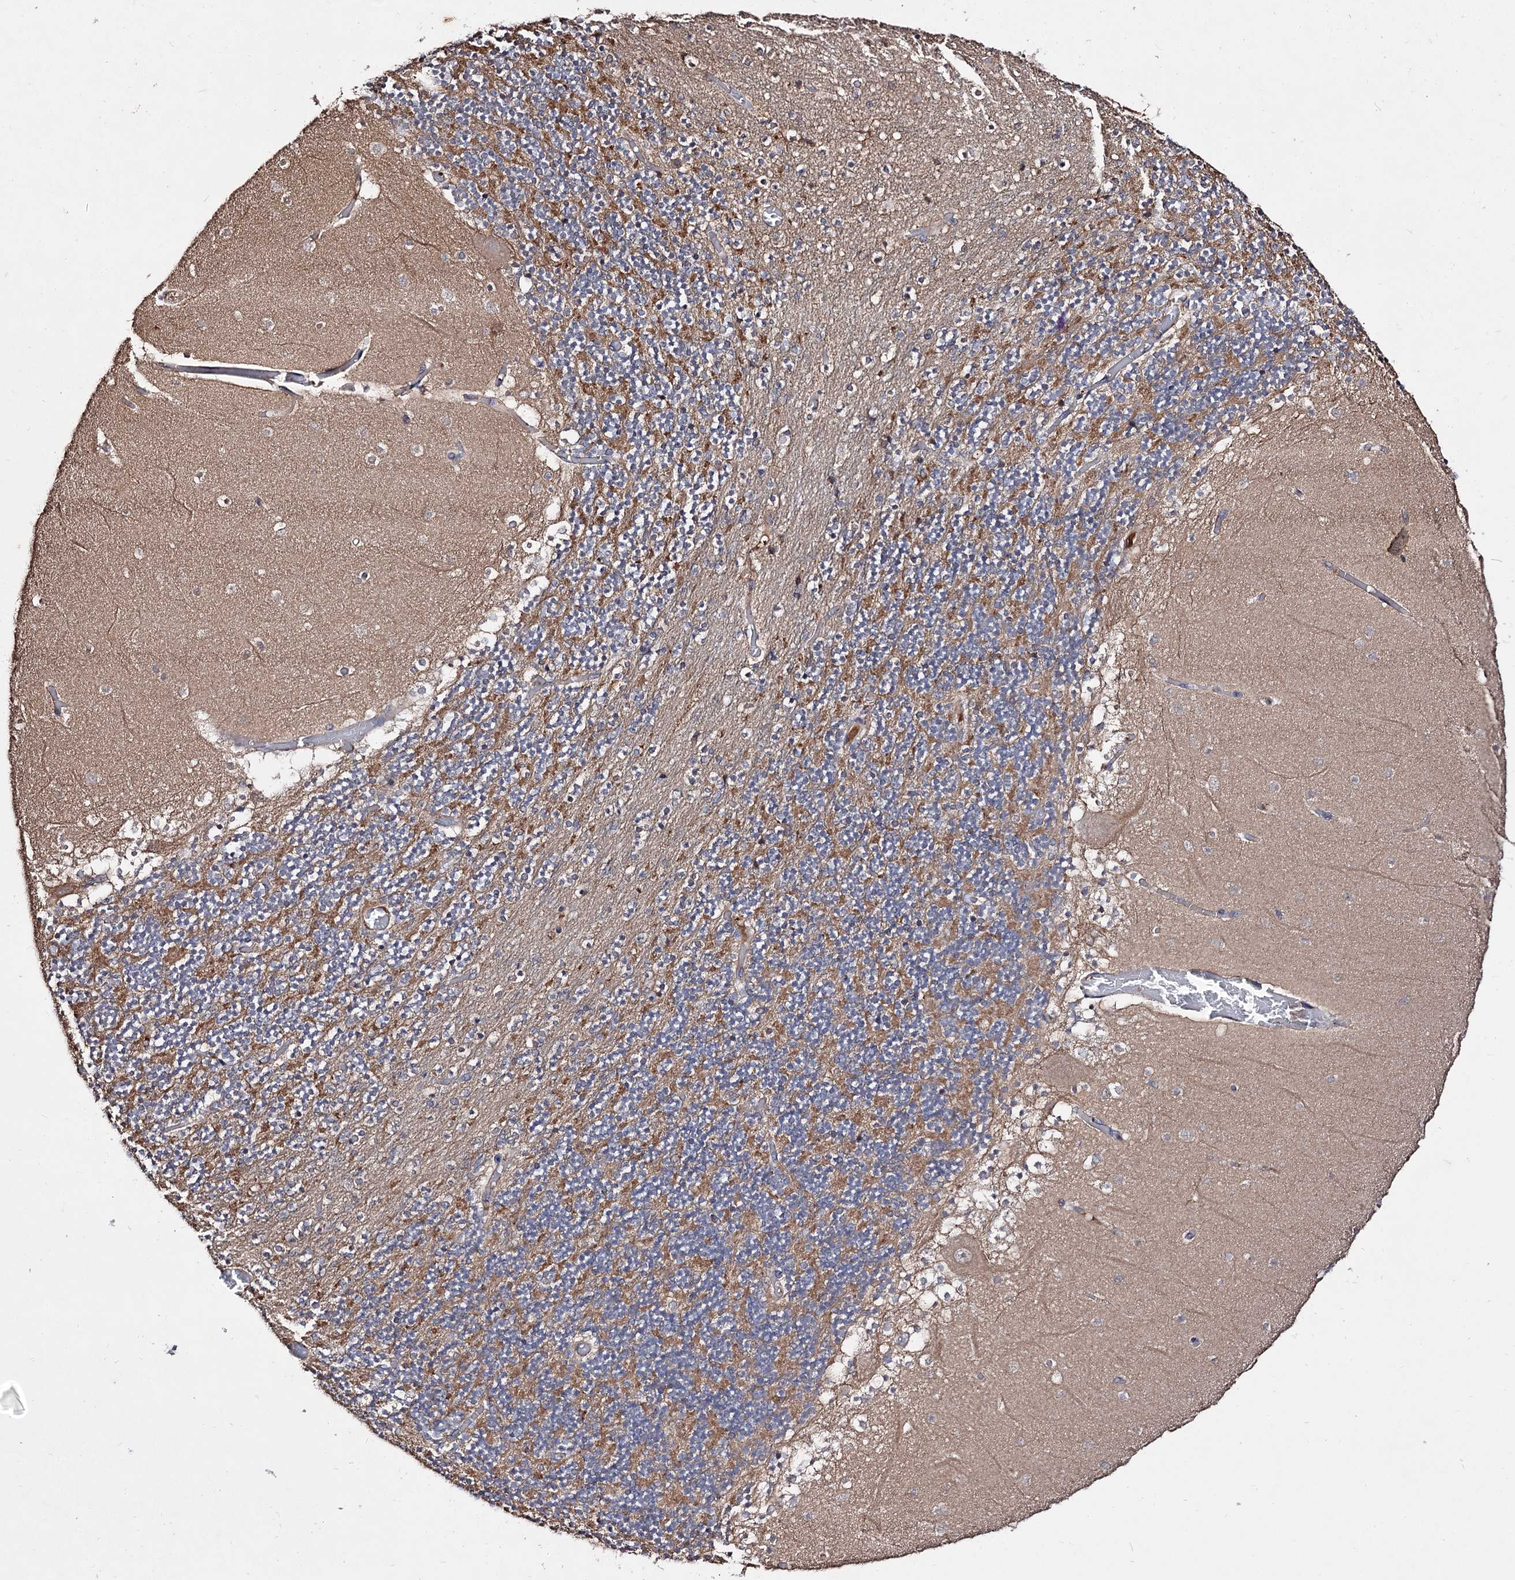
{"staining": {"intensity": "moderate", "quantity": "<25%", "location": "cytoplasmic/membranous"}, "tissue": "cerebellum", "cell_type": "Cells in granular layer", "image_type": "normal", "snomed": [{"axis": "morphology", "description": "Normal tissue, NOS"}, {"axis": "topography", "description": "Cerebellum"}], "caption": "Brown immunohistochemical staining in normal human cerebellum reveals moderate cytoplasmic/membranous expression in about <25% of cells in granular layer.", "gene": "ARFIP2", "patient": {"sex": "female", "age": 28}}